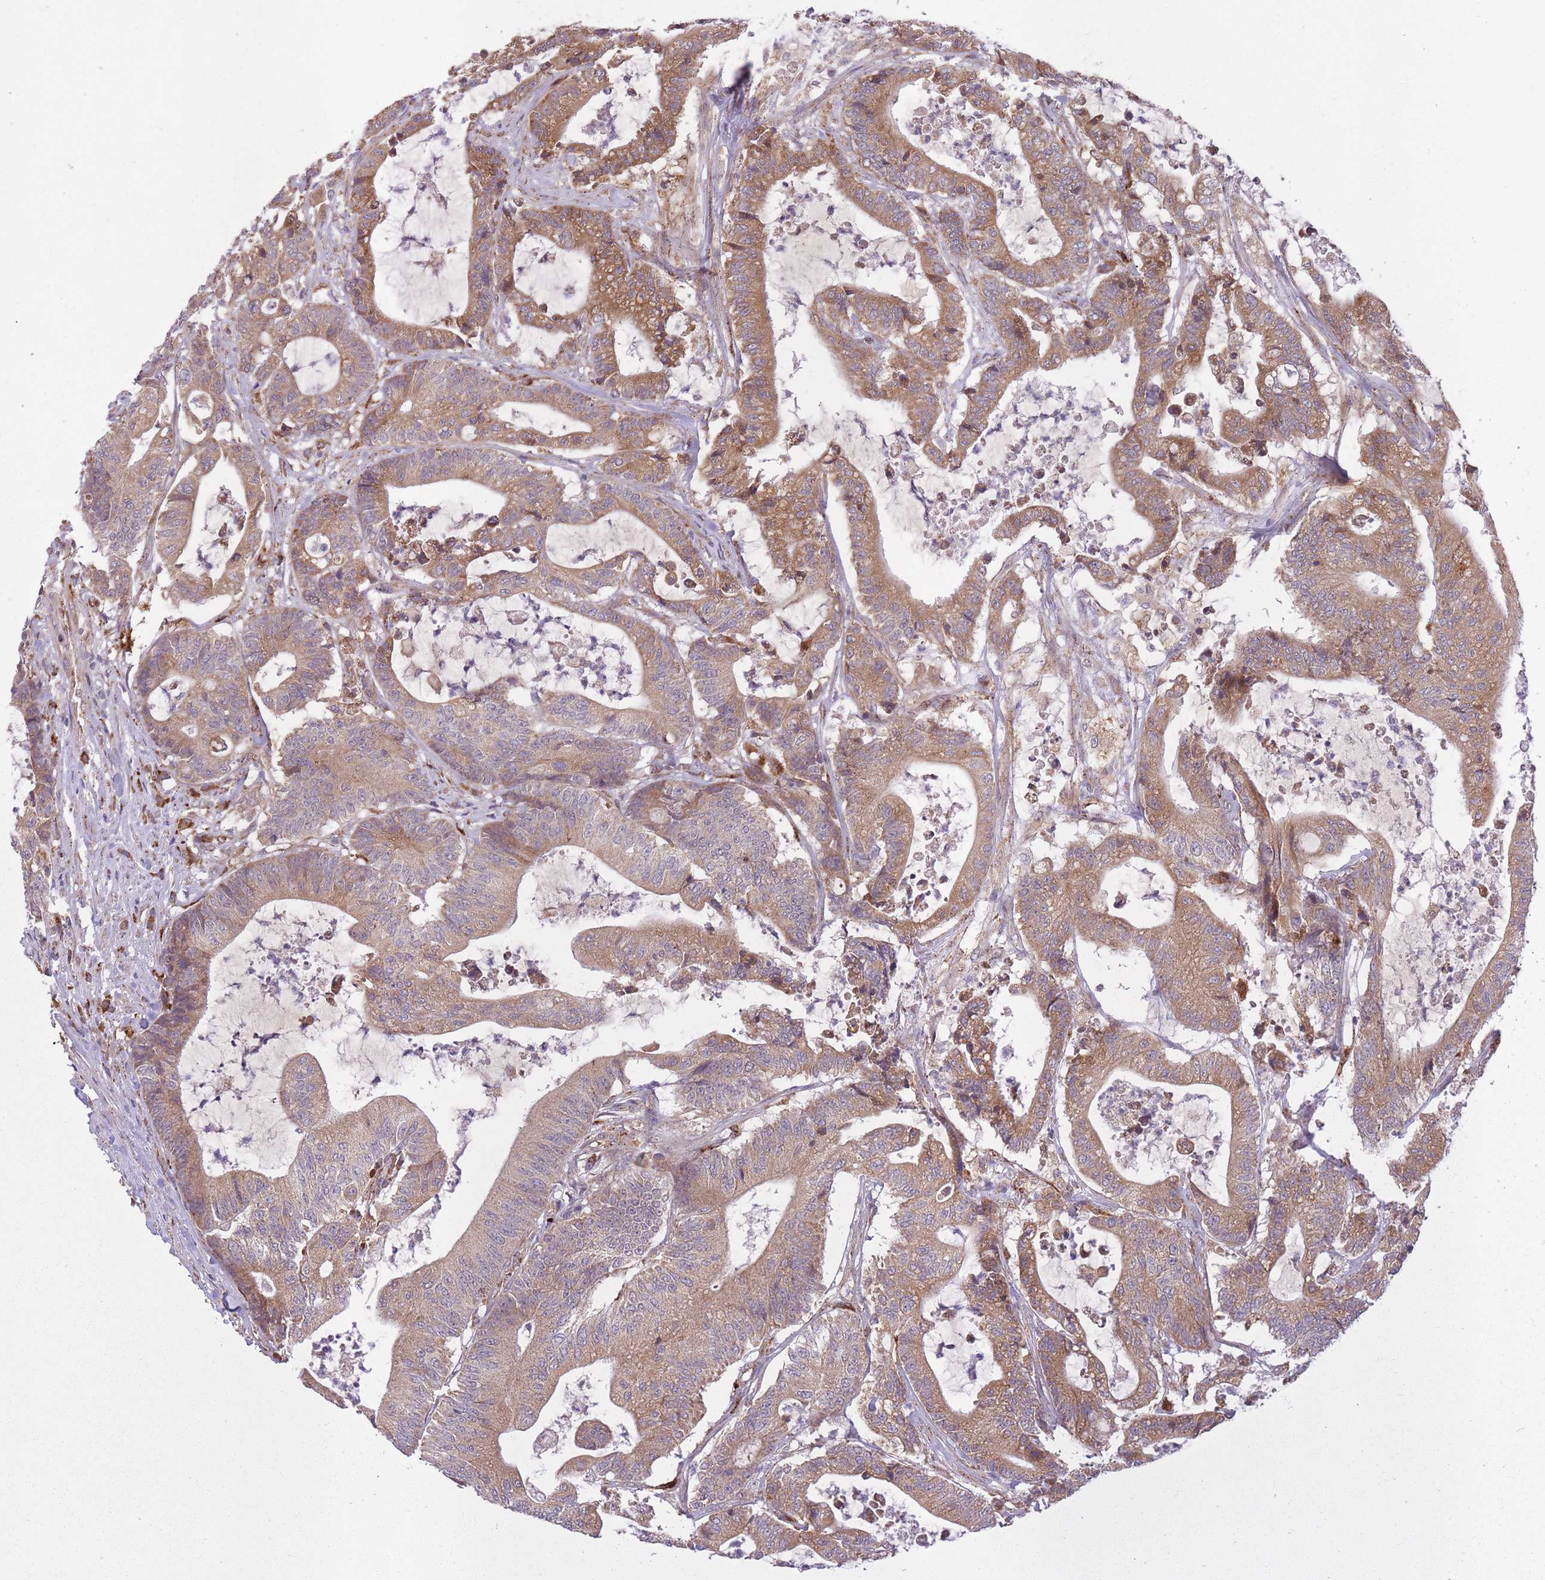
{"staining": {"intensity": "moderate", "quantity": ">75%", "location": "cytoplasmic/membranous"}, "tissue": "colorectal cancer", "cell_type": "Tumor cells", "image_type": "cancer", "snomed": [{"axis": "morphology", "description": "Adenocarcinoma, NOS"}, {"axis": "topography", "description": "Colon"}], "caption": "Moderate cytoplasmic/membranous positivity for a protein is seen in about >75% of tumor cells of adenocarcinoma (colorectal) using IHC.", "gene": "POLR3F", "patient": {"sex": "female", "age": 84}}